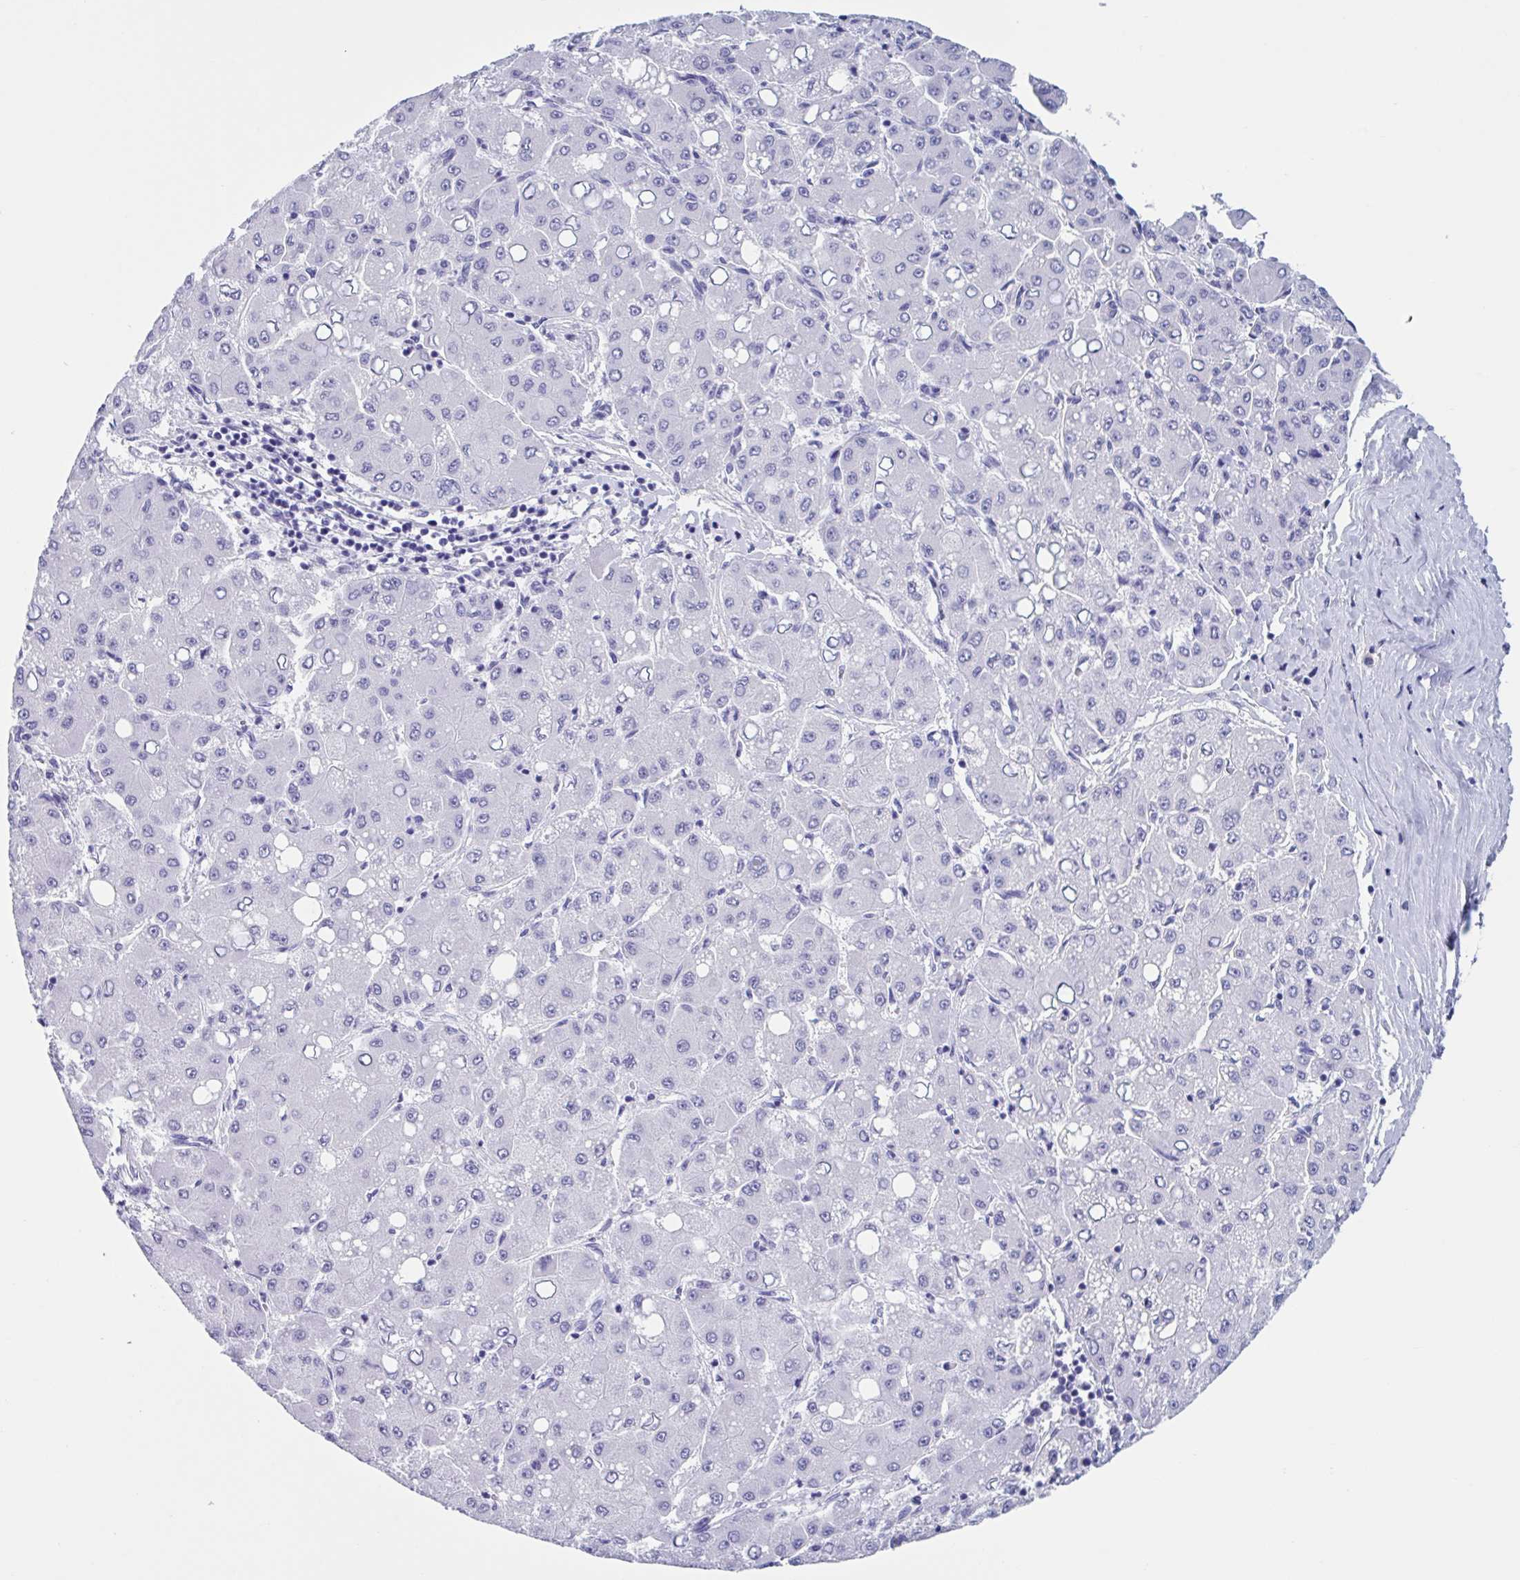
{"staining": {"intensity": "negative", "quantity": "none", "location": "none"}, "tissue": "liver cancer", "cell_type": "Tumor cells", "image_type": "cancer", "snomed": [{"axis": "morphology", "description": "Carcinoma, Hepatocellular, NOS"}, {"axis": "topography", "description": "Liver"}], "caption": "Human liver hepatocellular carcinoma stained for a protein using immunohistochemistry (IHC) reveals no staining in tumor cells.", "gene": "USP35", "patient": {"sex": "male", "age": 40}}